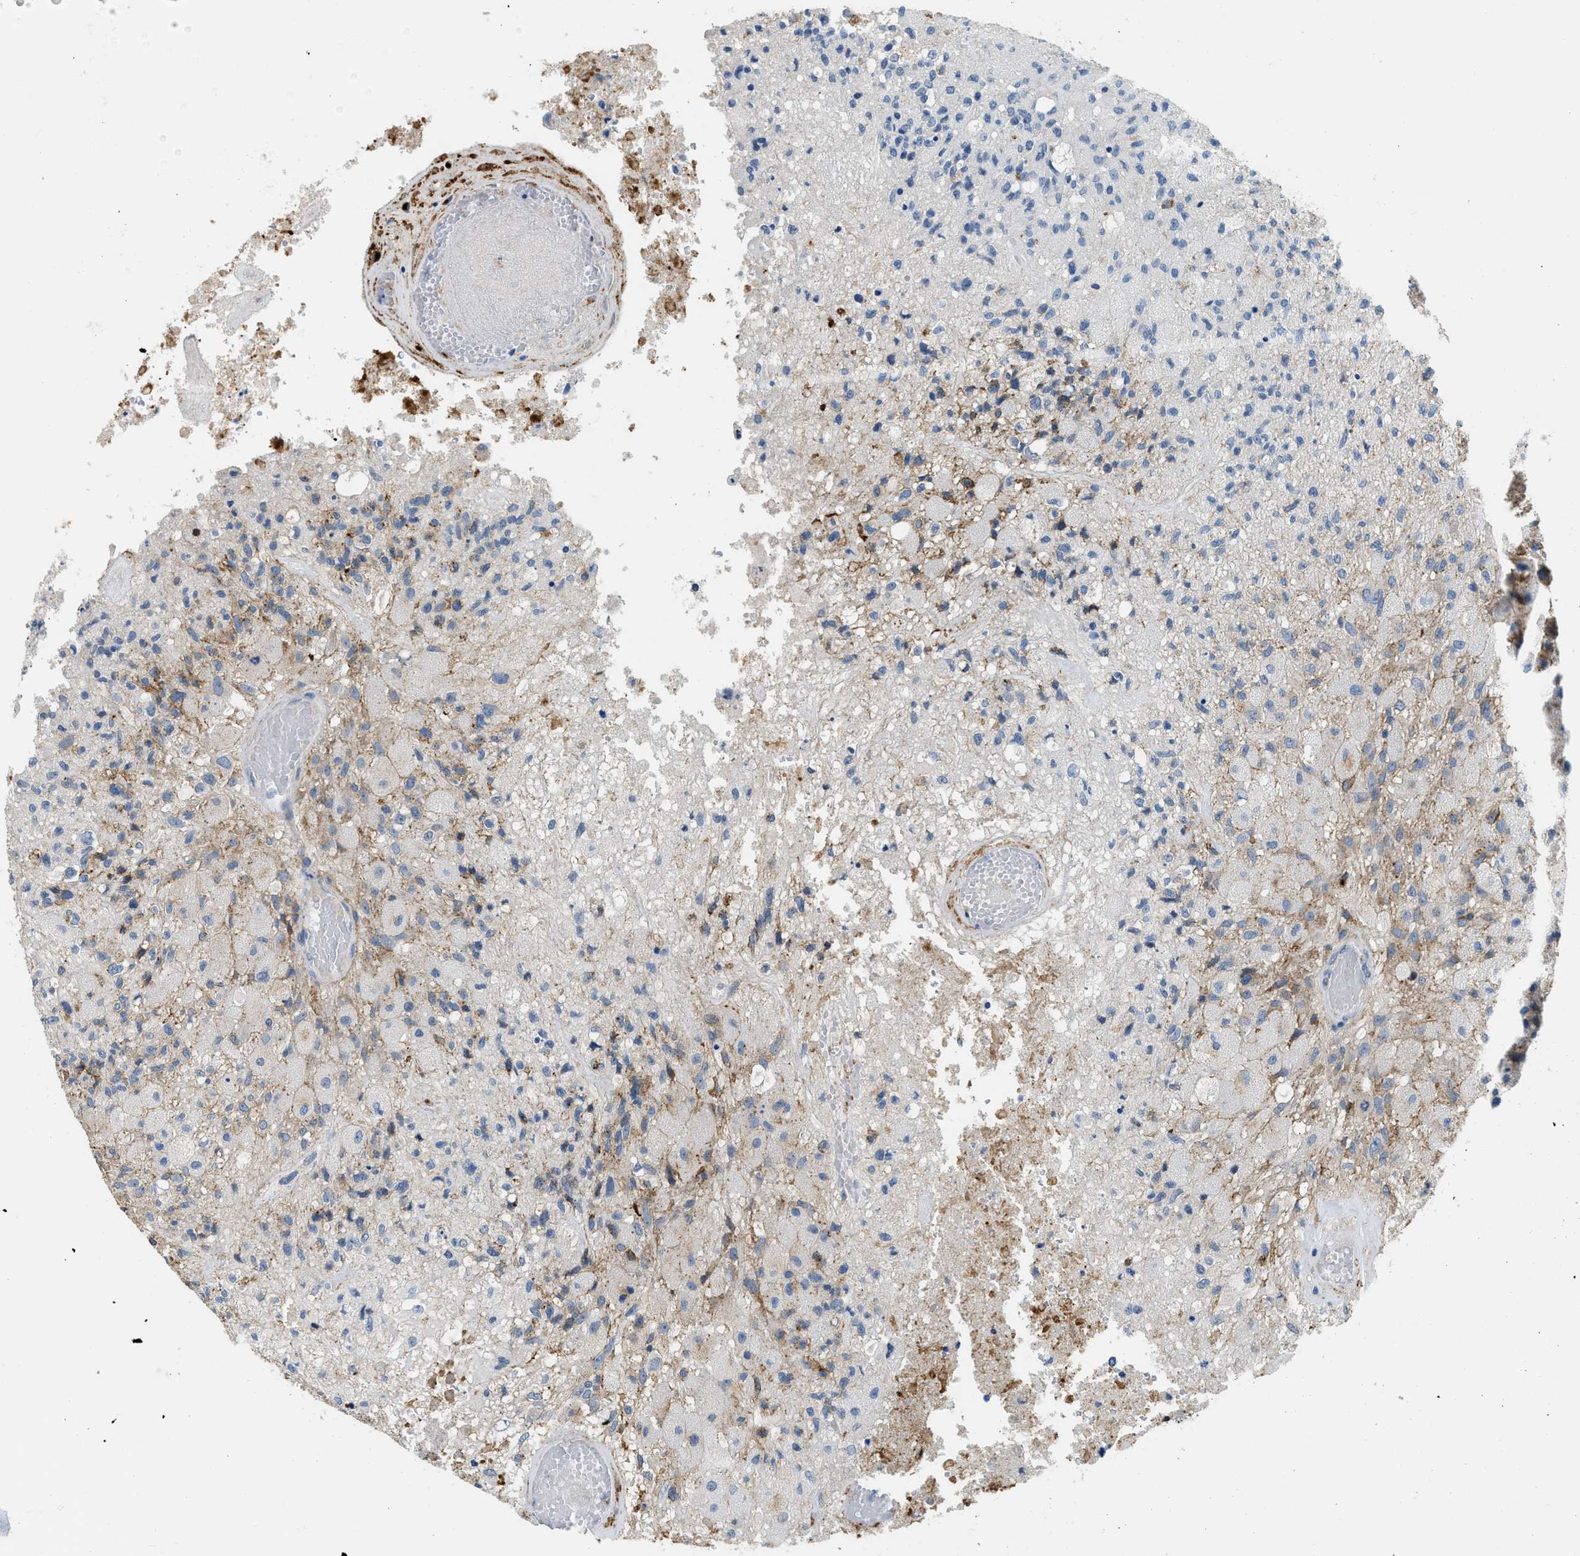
{"staining": {"intensity": "negative", "quantity": "none", "location": "none"}, "tissue": "glioma", "cell_type": "Tumor cells", "image_type": "cancer", "snomed": [{"axis": "morphology", "description": "Normal tissue, NOS"}, {"axis": "morphology", "description": "Glioma, malignant, High grade"}, {"axis": "topography", "description": "Cerebral cortex"}], "caption": "Tumor cells show no significant protein positivity in high-grade glioma (malignant).", "gene": "LRP1", "patient": {"sex": "male", "age": 77}}